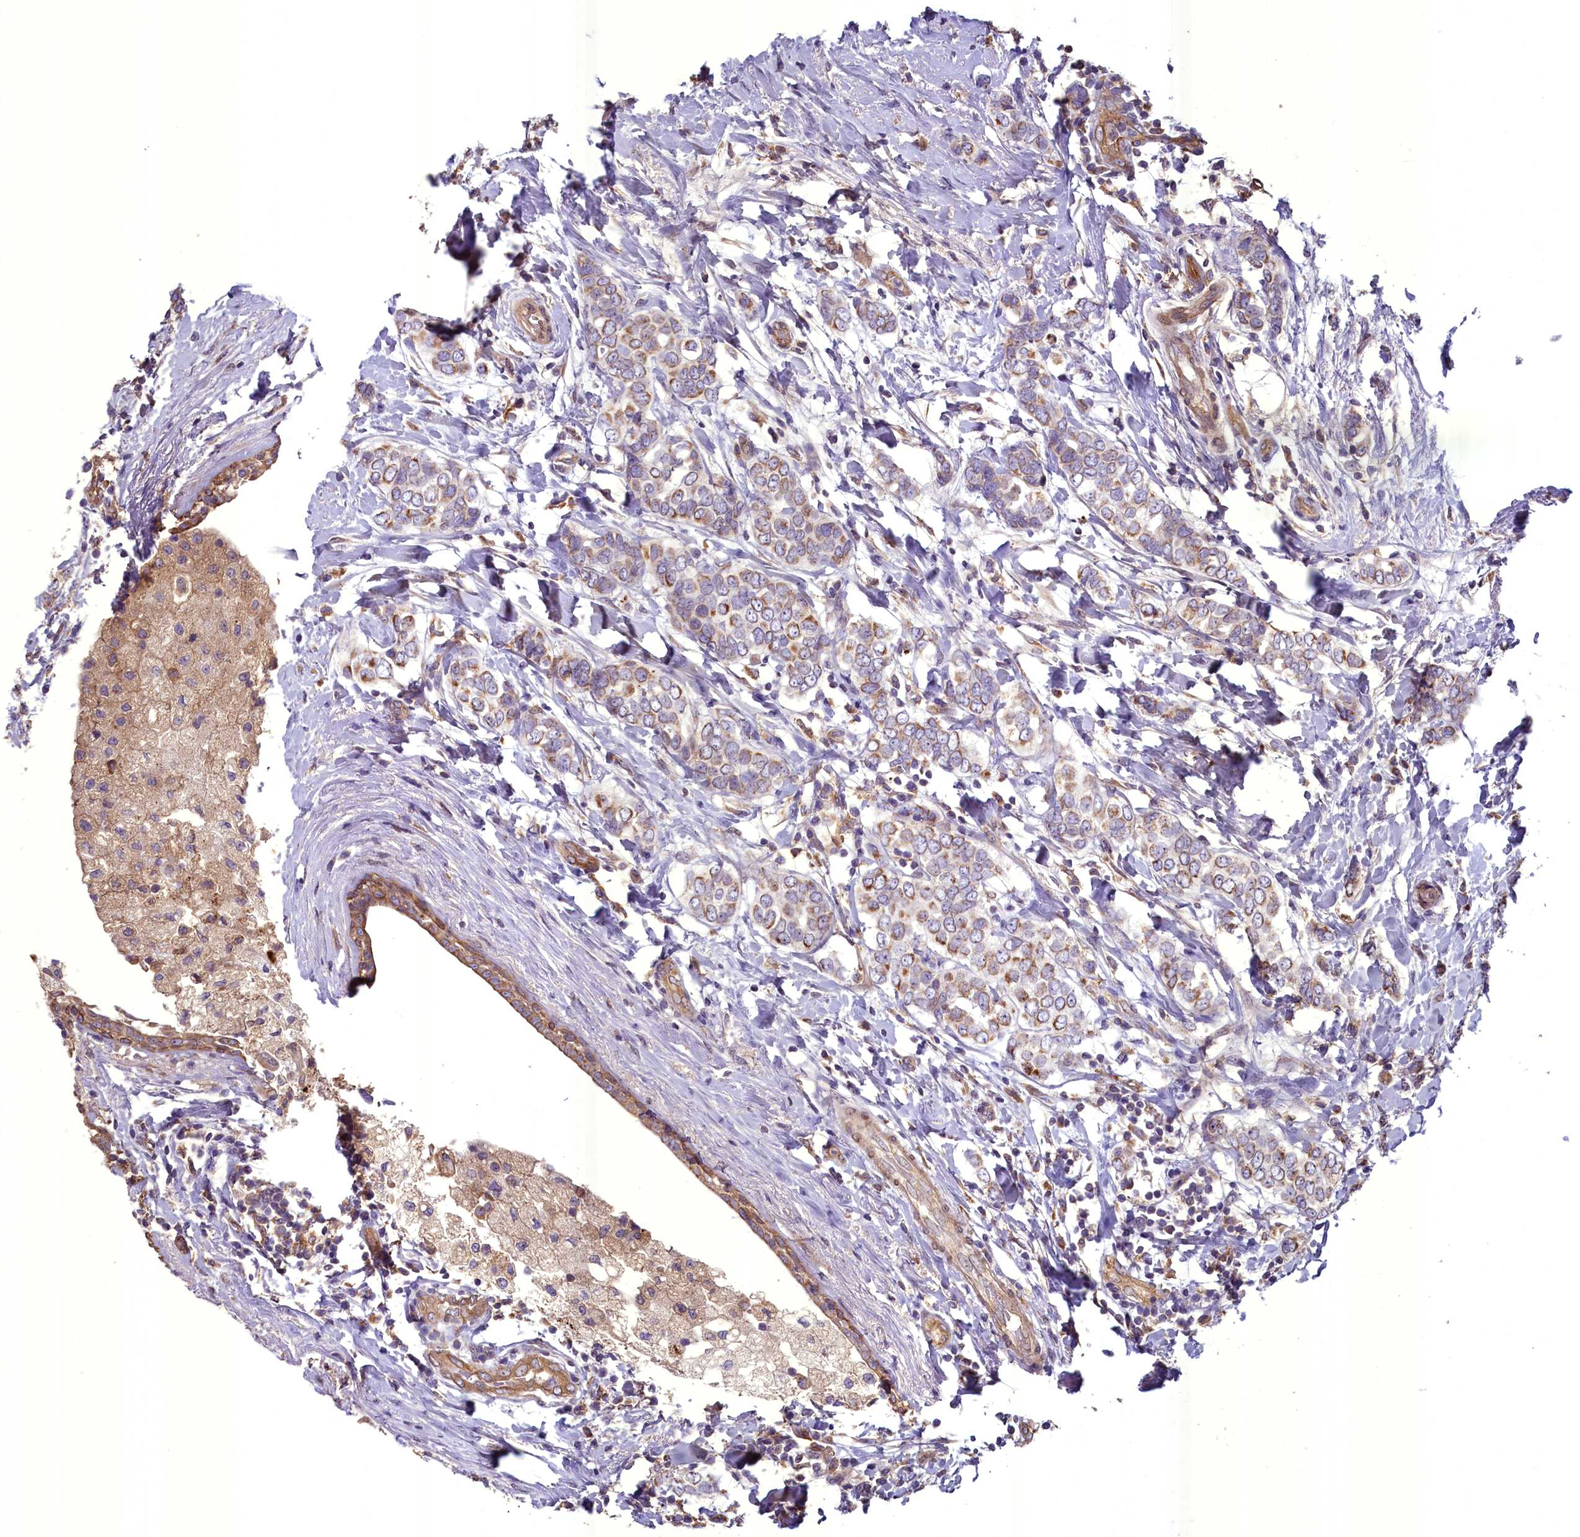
{"staining": {"intensity": "moderate", "quantity": "25%-75%", "location": "cytoplasmic/membranous"}, "tissue": "breast cancer", "cell_type": "Tumor cells", "image_type": "cancer", "snomed": [{"axis": "morphology", "description": "Lobular carcinoma"}, {"axis": "topography", "description": "Breast"}], "caption": "The histopathology image exhibits staining of lobular carcinoma (breast), revealing moderate cytoplasmic/membranous protein staining (brown color) within tumor cells. The staining was performed using DAB, with brown indicating positive protein expression. Nuclei are stained blue with hematoxylin.", "gene": "ACAD8", "patient": {"sex": "female", "age": 51}}